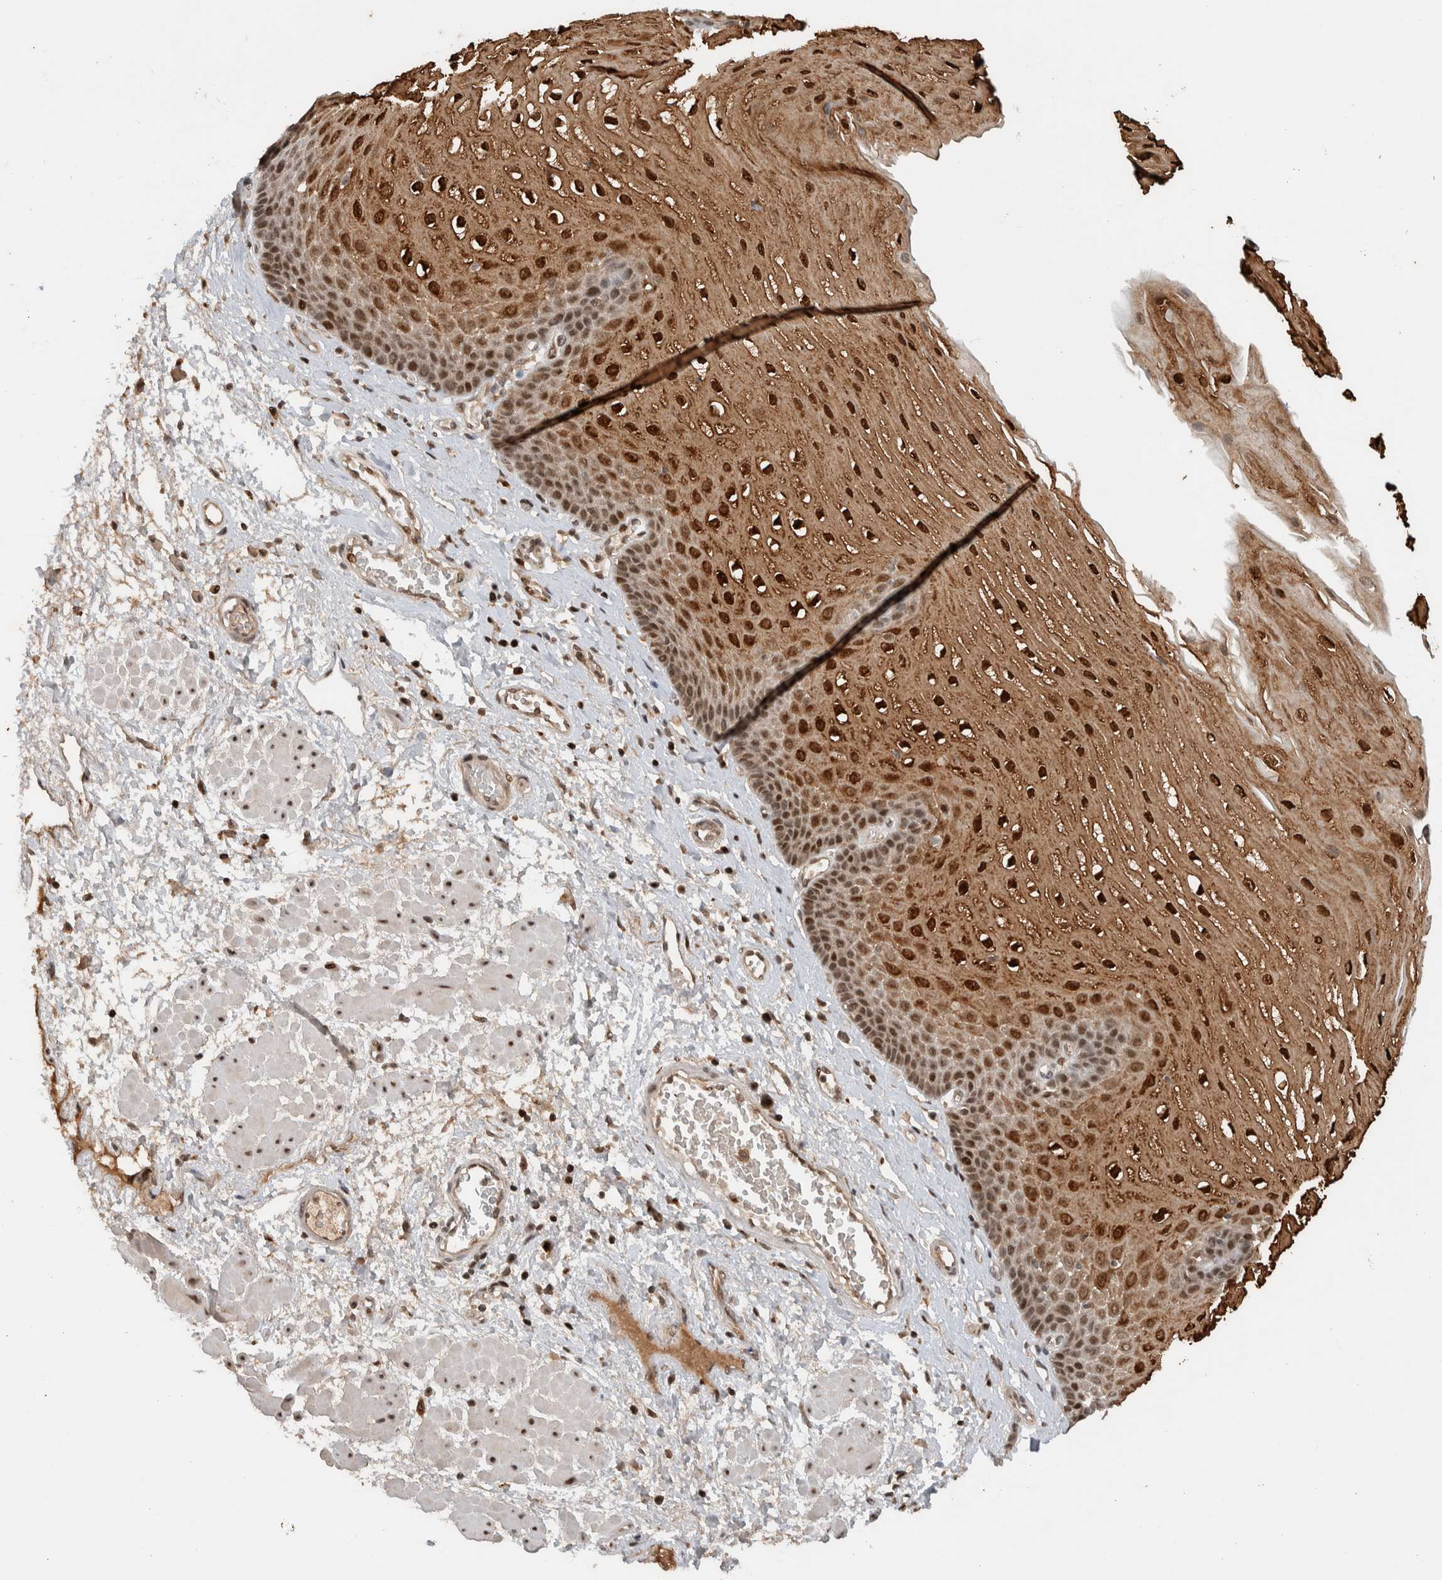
{"staining": {"intensity": "strong", "quantity": ">75%", "location": "cytoplasmic/membranous,nuclear"}, "tissue": "esophagus", "cell_type": "Squamous epithelial cells", "image_type": "normal", "snomed": [{"axis": "morphology", "description": "Normal tissue, NOS"}, {"axis": "topography", "description": "Esophagus"}], "caption": "Immunohistochemistry (IHC) photomicrograph of unremarkable esophagus: esophagus stained using immunohistochemistry demonstrates high levels of strong protein expression localized specifically in the cytoplasmic/membranous,nuclear of squamous epithelial cells, appearing as a cytoplasmic/membranous,nuclear brown color.", "gene": "ZNF521", "patient": {"sex": "male", "age": 48}}